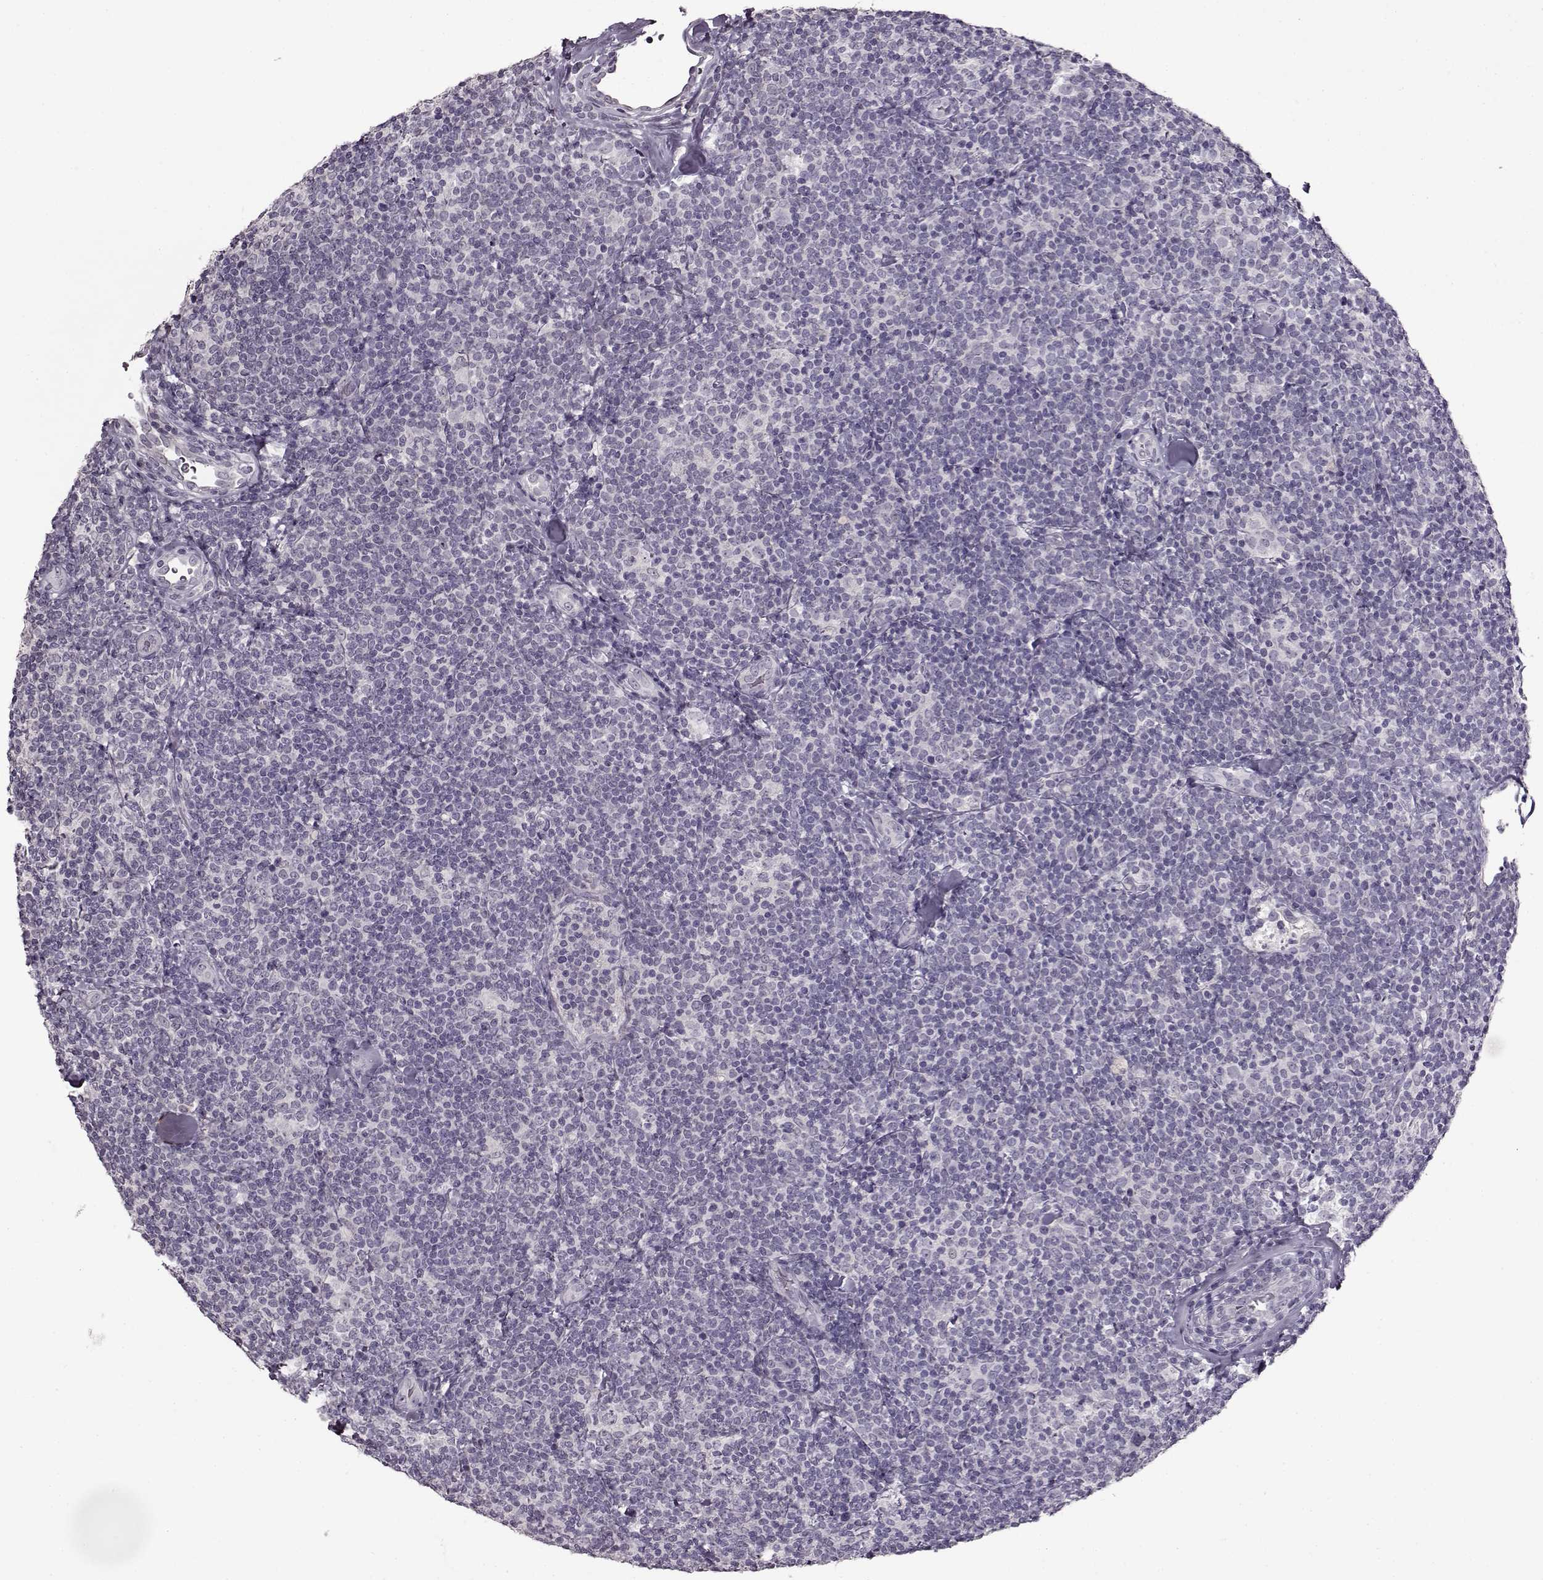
{"staining": {"intensity": "negative", "quantity": "none", "location": "none"}, "tissue": "lymphoma", "cell_type": "Tumor cells", "image_type": "cancer", "snomed": [{"axis": "morphology", "description": "Malignant lymphoma, non-Hodgkin's type, Low grade"}, {"axis": "topography", "description": "Lymph node"}], "caption": "Human lymphoma stained for a protein using immunohistochemistry reveals no expression in tumor cells.", "gene": "FSHB", "patient": {"sex": "female", "age": 56}}